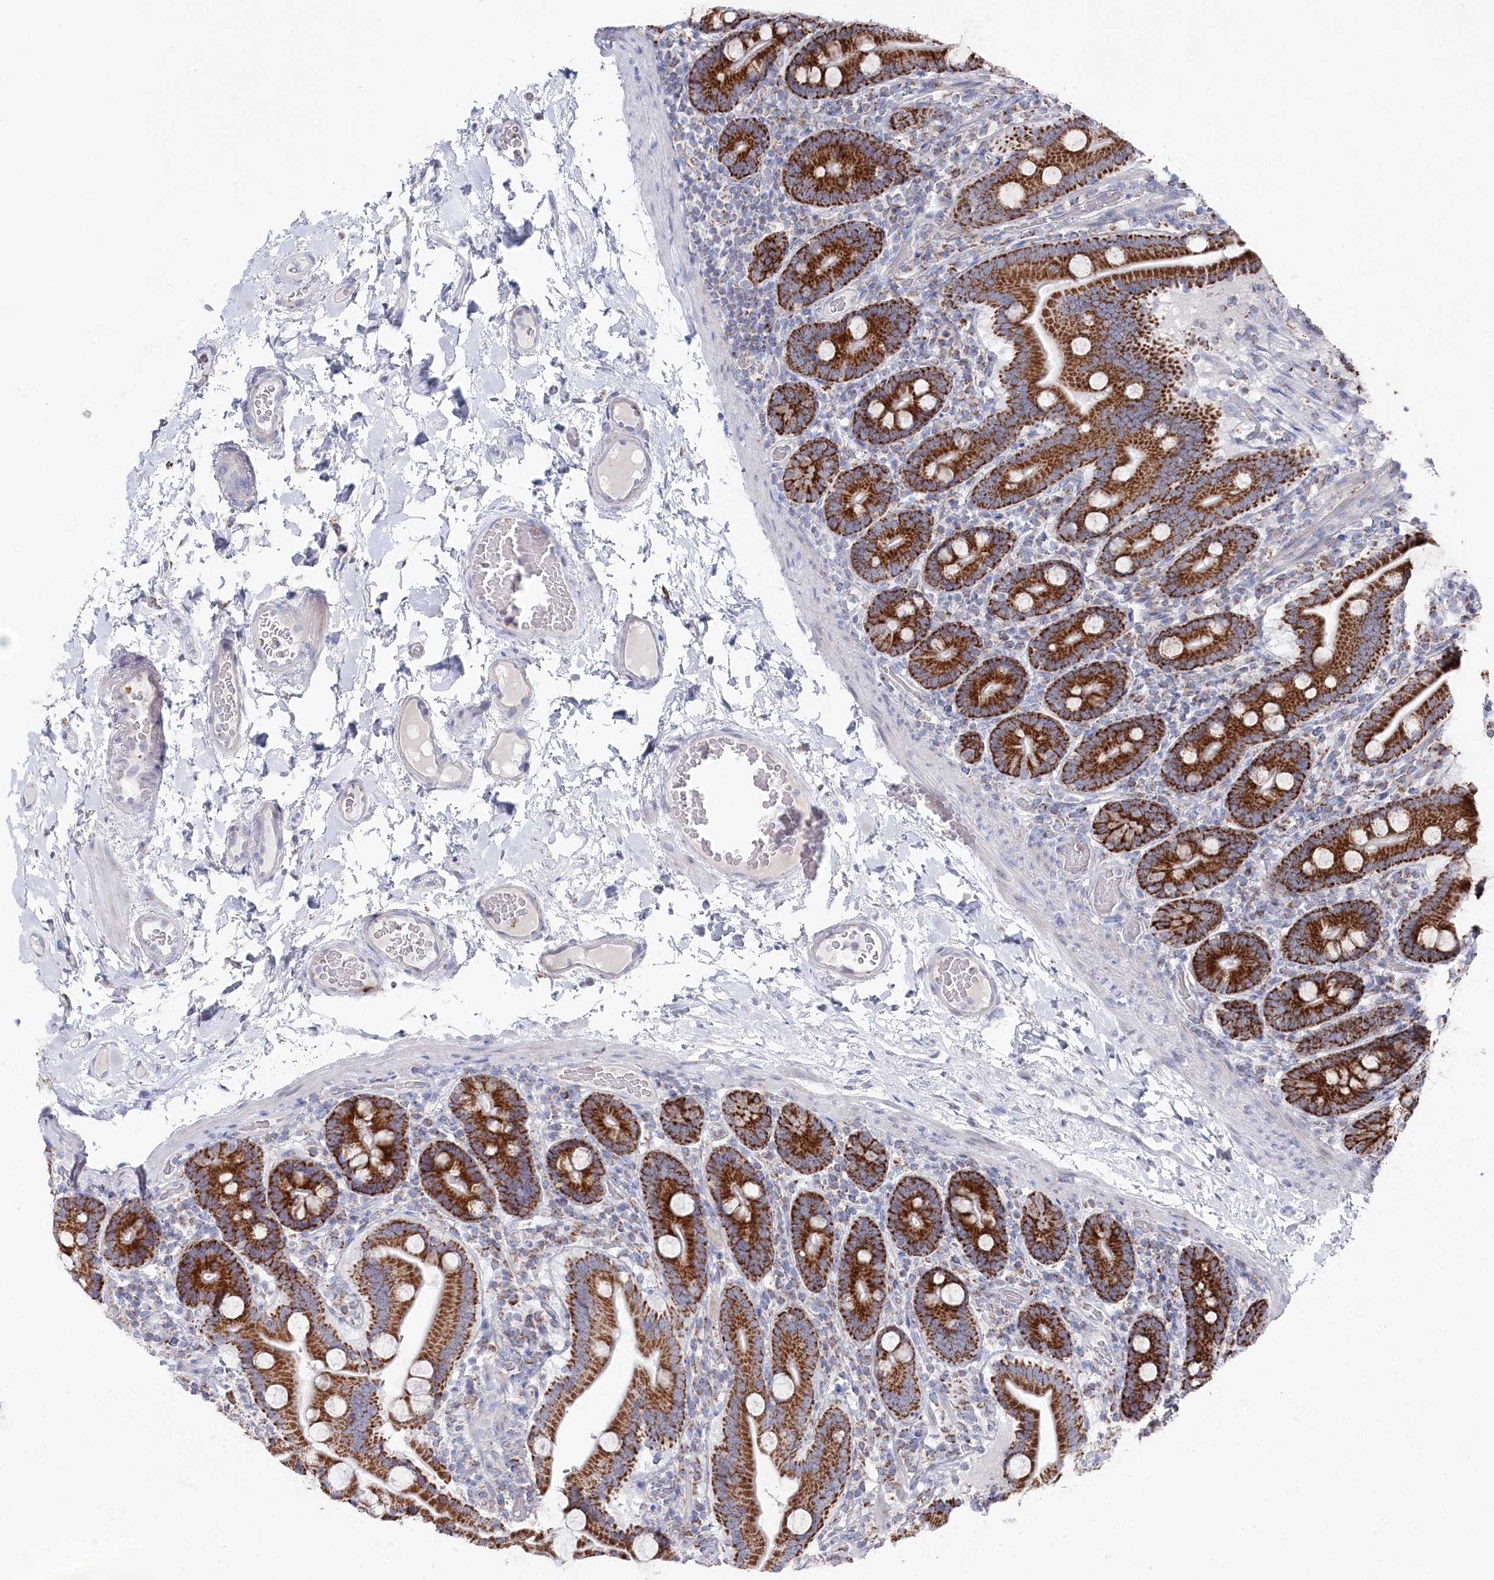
{"staining": {"intensity": "strong", "quantity": ">75%", "location": "cytoplasmic/membranous"}, "tissue": "duodenum", "cell_type": "Glandular cells", "image_type": "normal", "snomed": [{"axis": "morphology", "description": "Normal tissue, NOS"}, {"axis": "topography", "description": "Duodenum"}], "caption": "Immunohistochemistry histopathology image of benign duodenum: duodenum stained using immunohistochemistry exhibits high levels of strong protein expression localized specifically in the cytoplasmic/membranous of glandular cells, appearing as a cytoplasmic/membranous brown color.", "gene": "GLS2", "patient": {"sex": "male", "age": 55}}